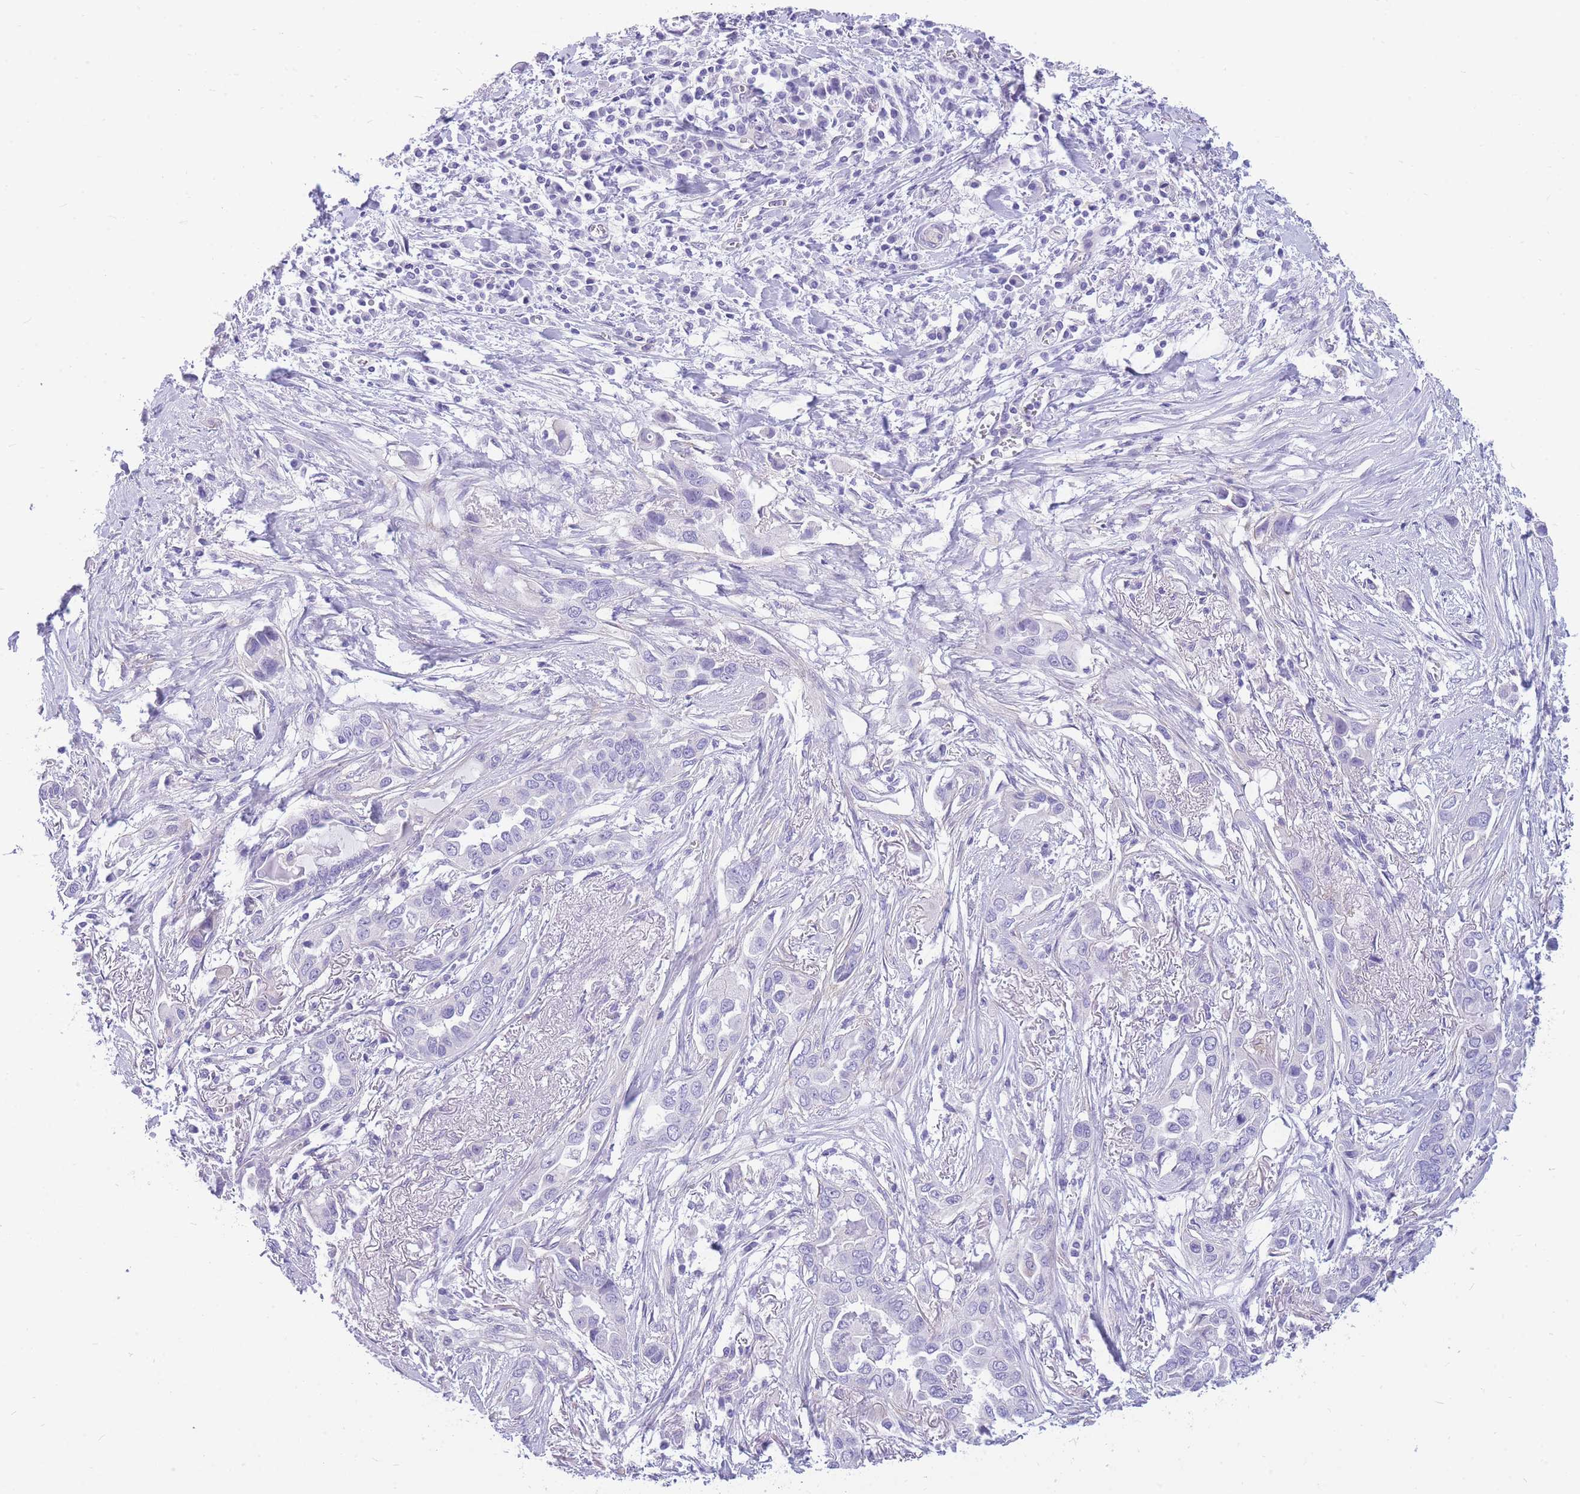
{"staining": {"intensity": "negative", "quantity": "none", "location": "none"}, "tissue": "lung cancer", "cell_type": "Tumor cells", "image_type": "cancer", "snomed": [{"axis": "morphology", "description": "Adenocarcinoma, NOS"}, {"axis": "topography", "description": "Lung"}], "caption": "DAB (3,3'-diaminobenzidine) immunohistochemical staining of human adenocarcinoma (lung) reveals no significant expression in tumor cells.", "gene": "ZNF311", "patient": {"sex": "female", "age": 76}}